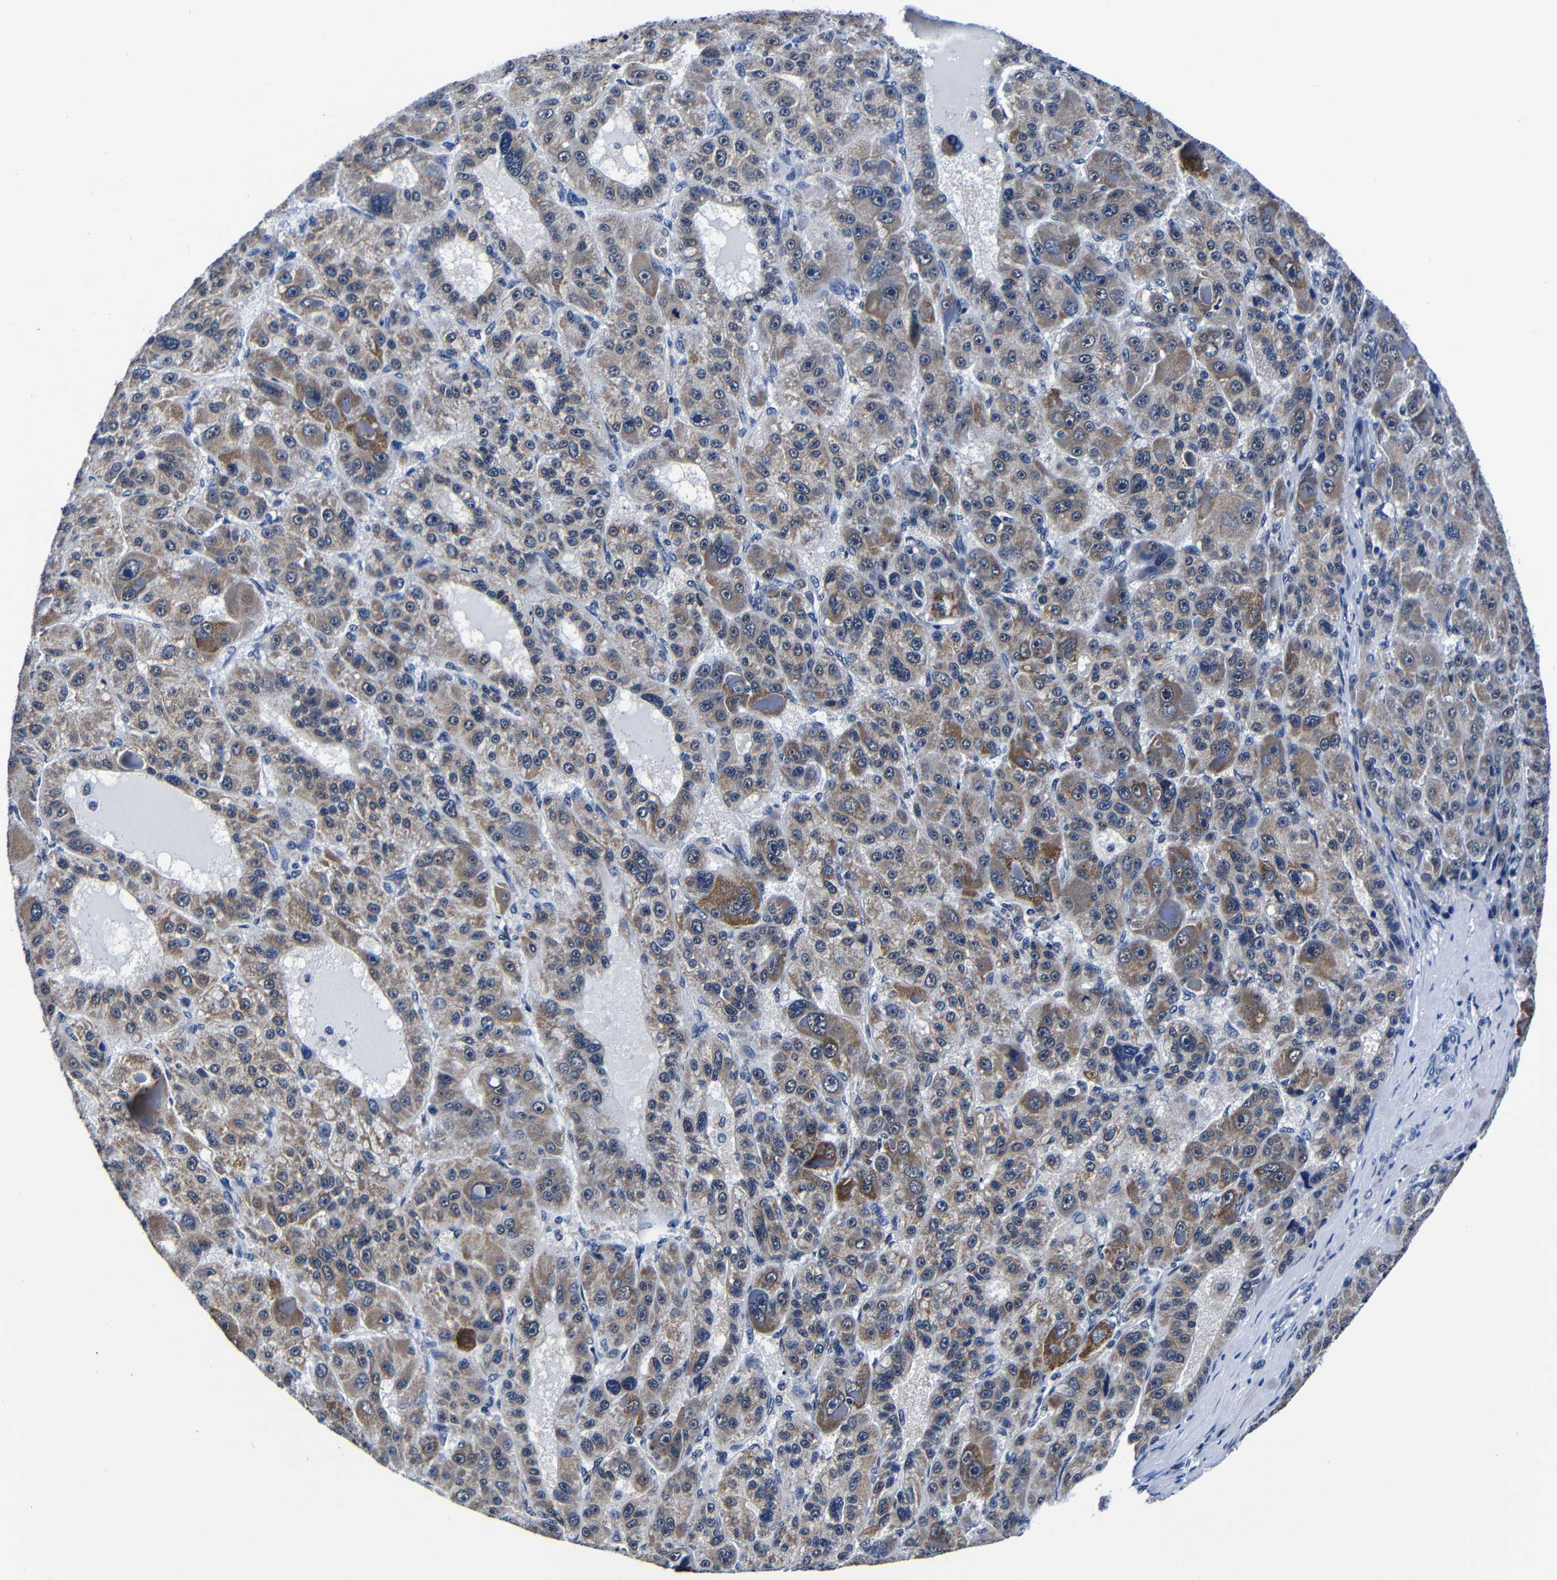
{"staining": {"intensity": "moderate", "quantity": ">75%", "location": "cytoplasmic/membranous"}, "tissue": "liver cancer", "cell_type": "Tumor cells", "image_type": "cancer", "snomed": [{"axis": "morphology", "description": "Carcinoma, Hepatocellular, NOS"}, {"axis": "topography", "description": "Liver"}], "caption": "Liver cancer was stained to show a protein in brown. There is medium levels of moderate cytoplasmic/membranous staining in about >75% of tumor cells.", "gene": "DEPP1", "patient": {"sex": "male", "age": 76}}